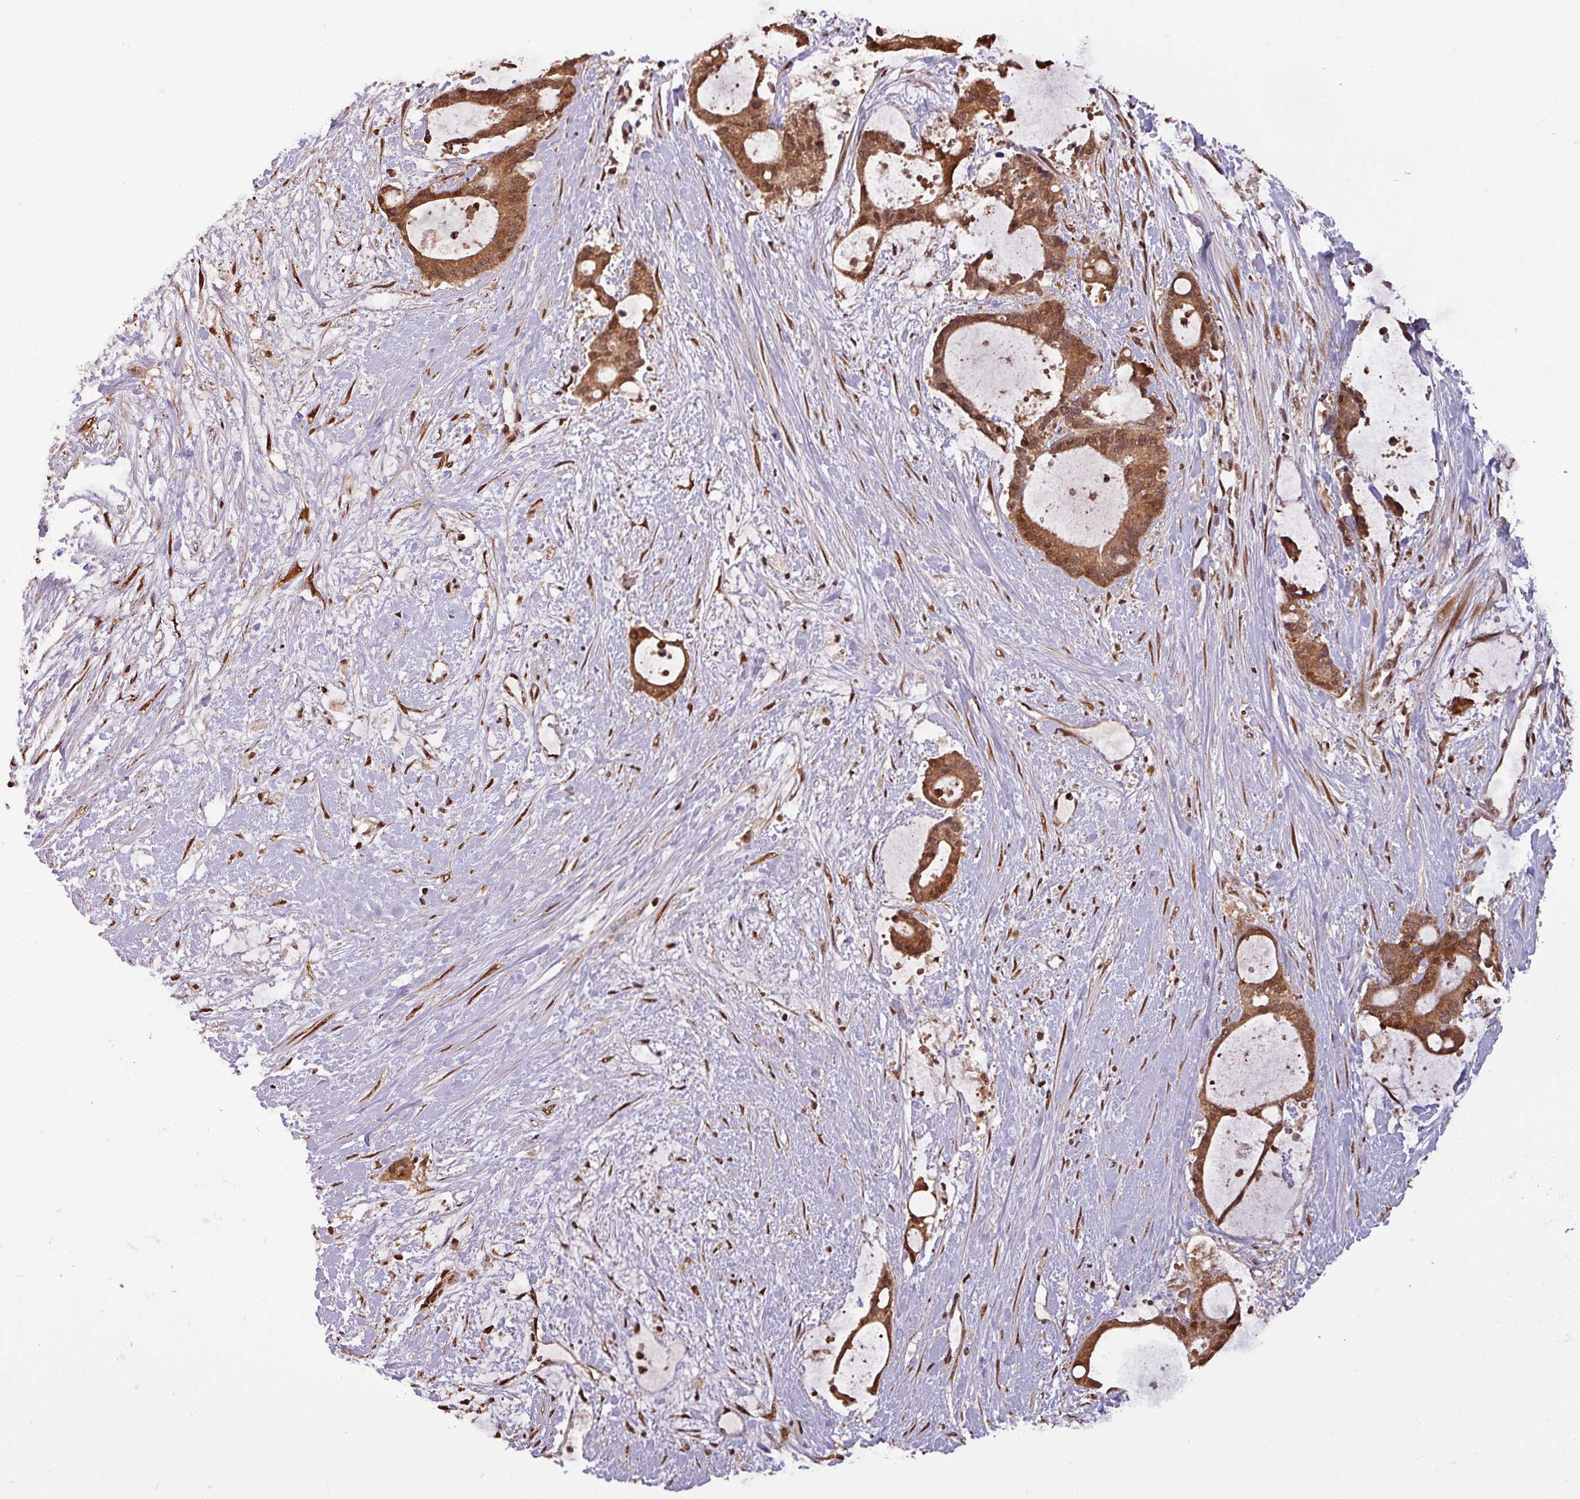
{"staining": {"intensity": "moderate", "quantity": ">75%", "location": "cytoplasmic/membranous,nuclear"}, "tissue": "liver cancer", "cell_type": "Tumor cells", "image_type": "cancer", "snomed": [{"axis": "morphology", "description": "Normal tissue, NOS"}, {"axis": "morphology", "description": "Cholangiocarcinoma"}, {"axis": "topography", "description": "Liver"}, {"axis": "topography", "description": "Peripheral nerve tissue"}], "caption": "Liver cancer stained with a protein marker displays moderate staining in tumor cells.", "gene": "NOB1", "patient": {"sex": "female", "age": 73}}